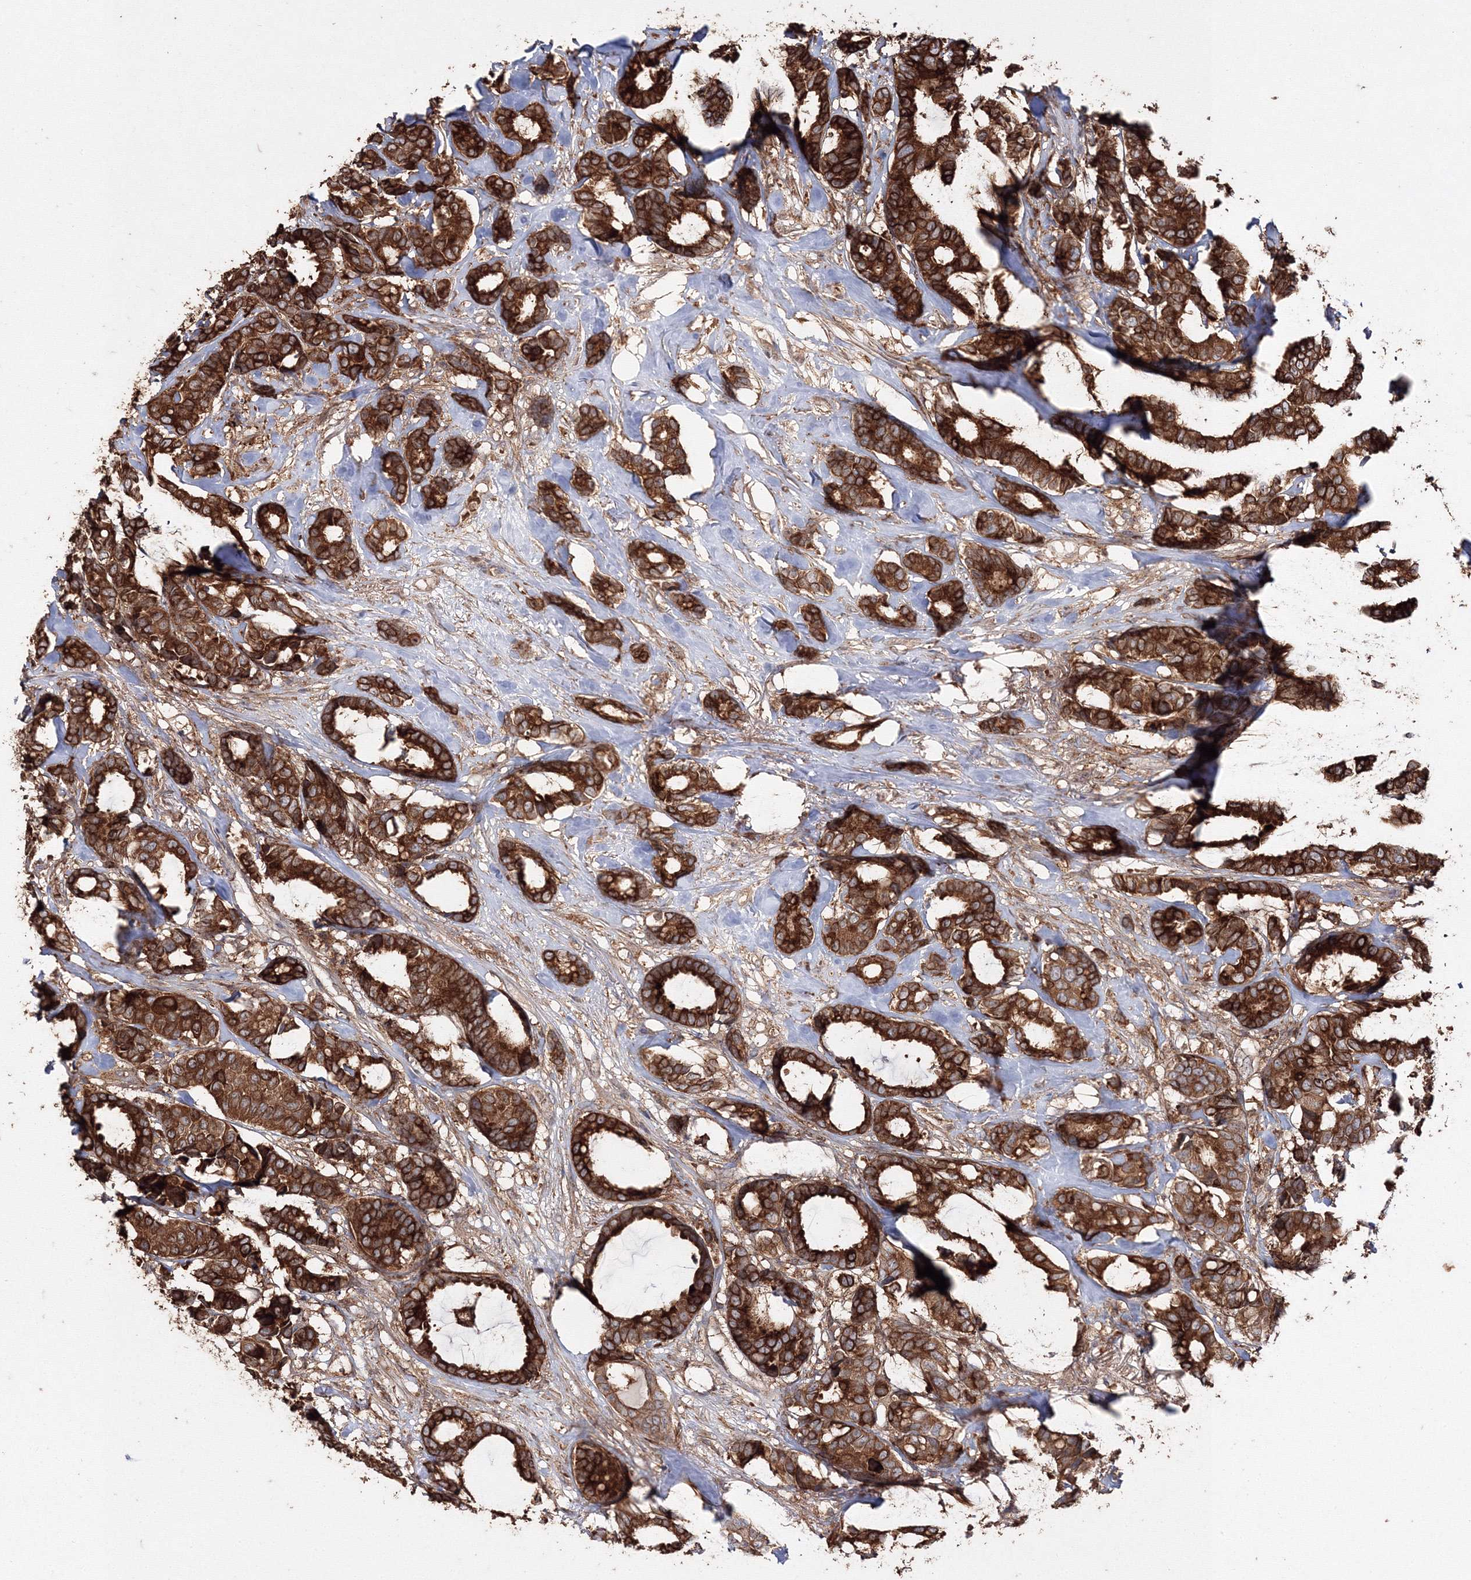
{"staining": {"intensity": "strong", "quantity": ">75%", "location": "cytoplasmic/membranous"}, "tissue": "breast cancer", "cell_type": "Tumor cells", "image_type": "cancer", "snomed": [{"axis": "morphology", "description": "Duct carcinoma"}, {"axis": "topography", "description": "Breast"}], "caption": "Immunohistochemical staining of invasive ductal carcinoma (breast) exhibits strong cytoplasmic/membranous protein positivity in approximately >75% of tumor cells. The protein of interest is shown in brown color, while the nuclei are stained blue.", "gene": "DDO", "patient": {"sex": "female", "age": 87}}